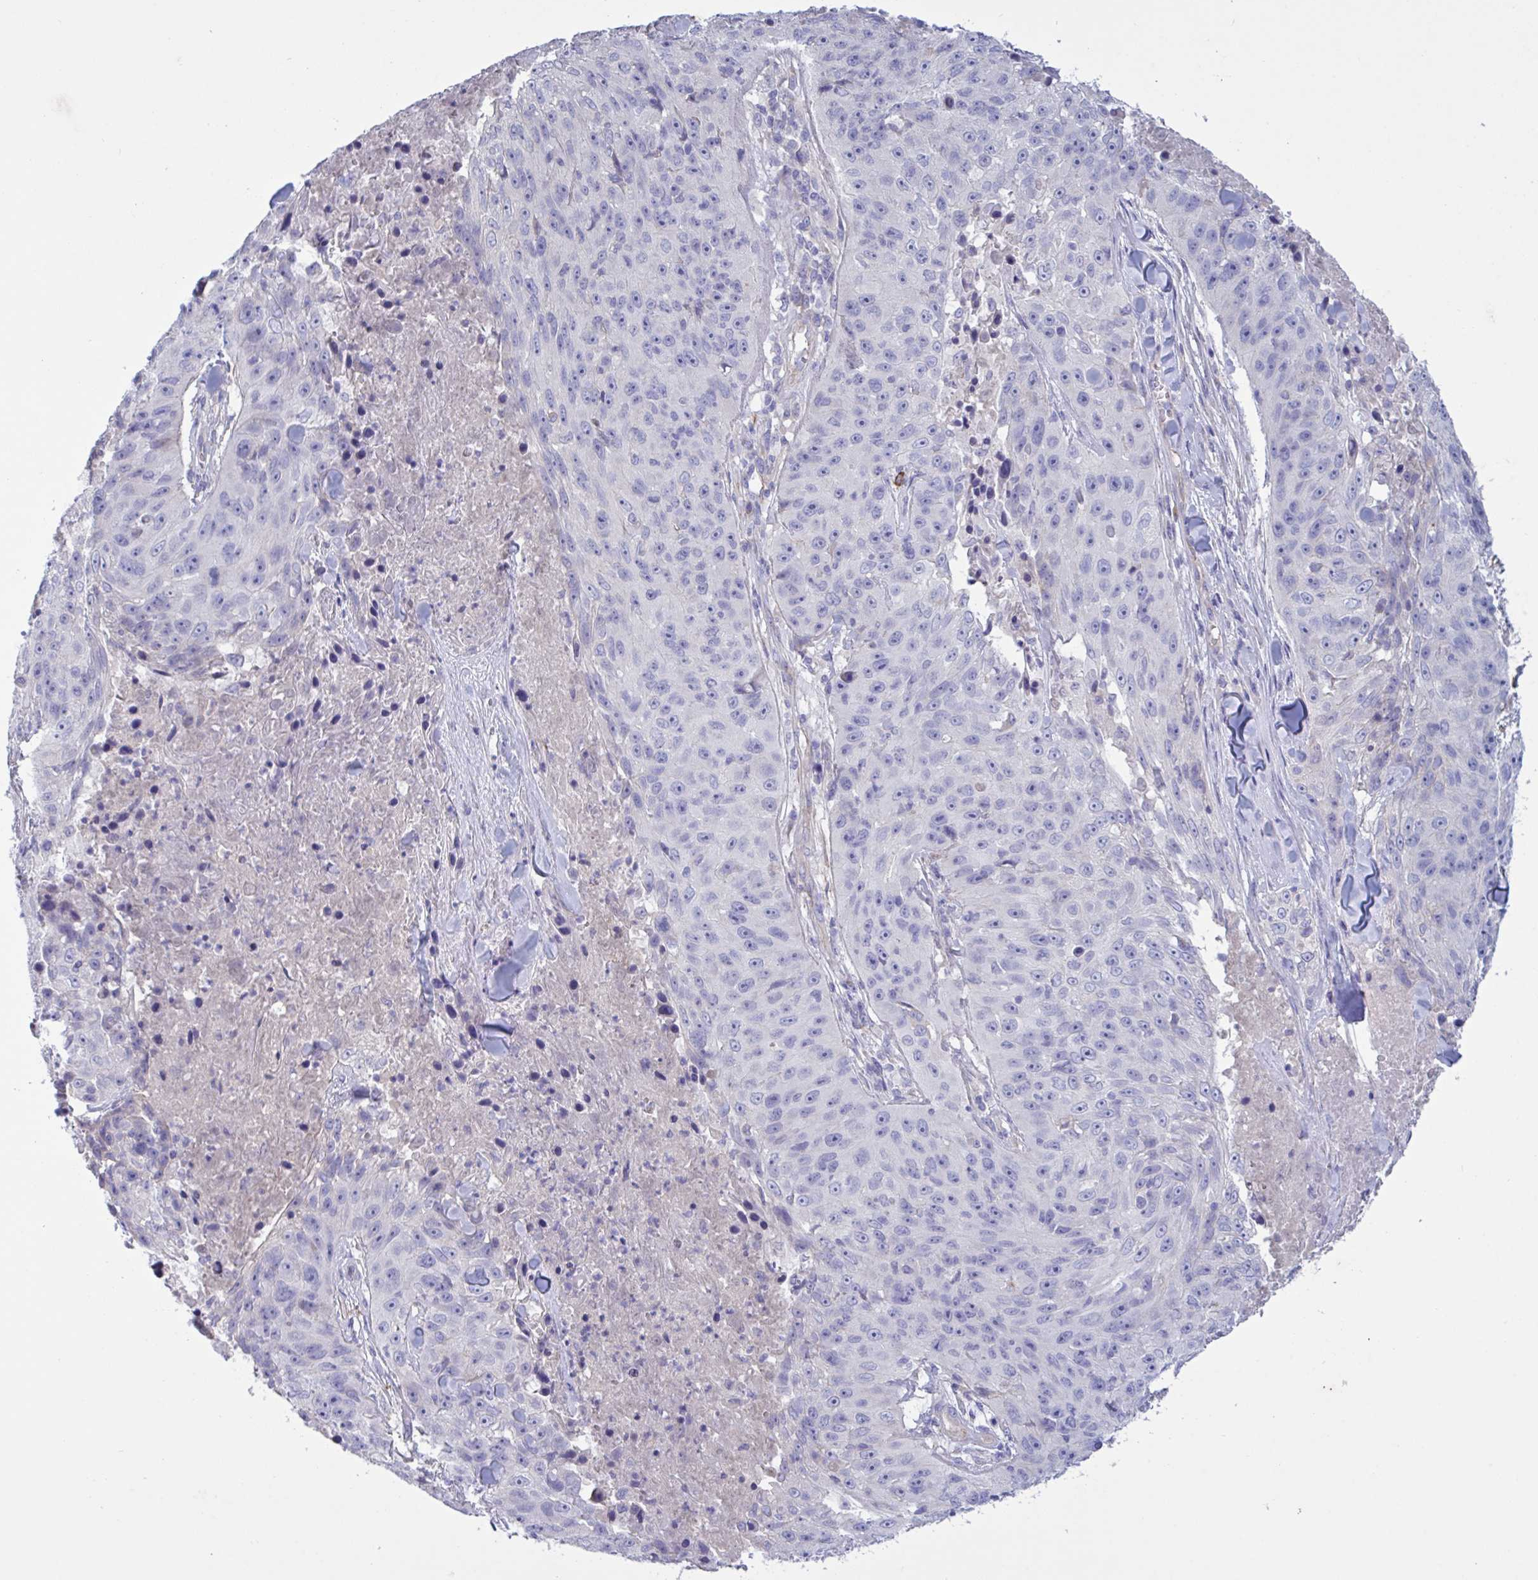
{"staining": {"intensity": "negative", "quantity": "none", "location": "none"}, "tissue": "skin cancer", "cell_type": "Tumor cells", "image_type": "cancer", "snomed": [{"axis": "morphology", "description": "Squamous cell carcinoma, NOS"}, {"axis": "topography", "description": "Skin"}], "caption": "Tumor cells are negative for brown protein staining in skin cancer (squamous cell carcinoma).", "gene": "SLC66A1", "patient": {"sex": "female", "age": 87}}